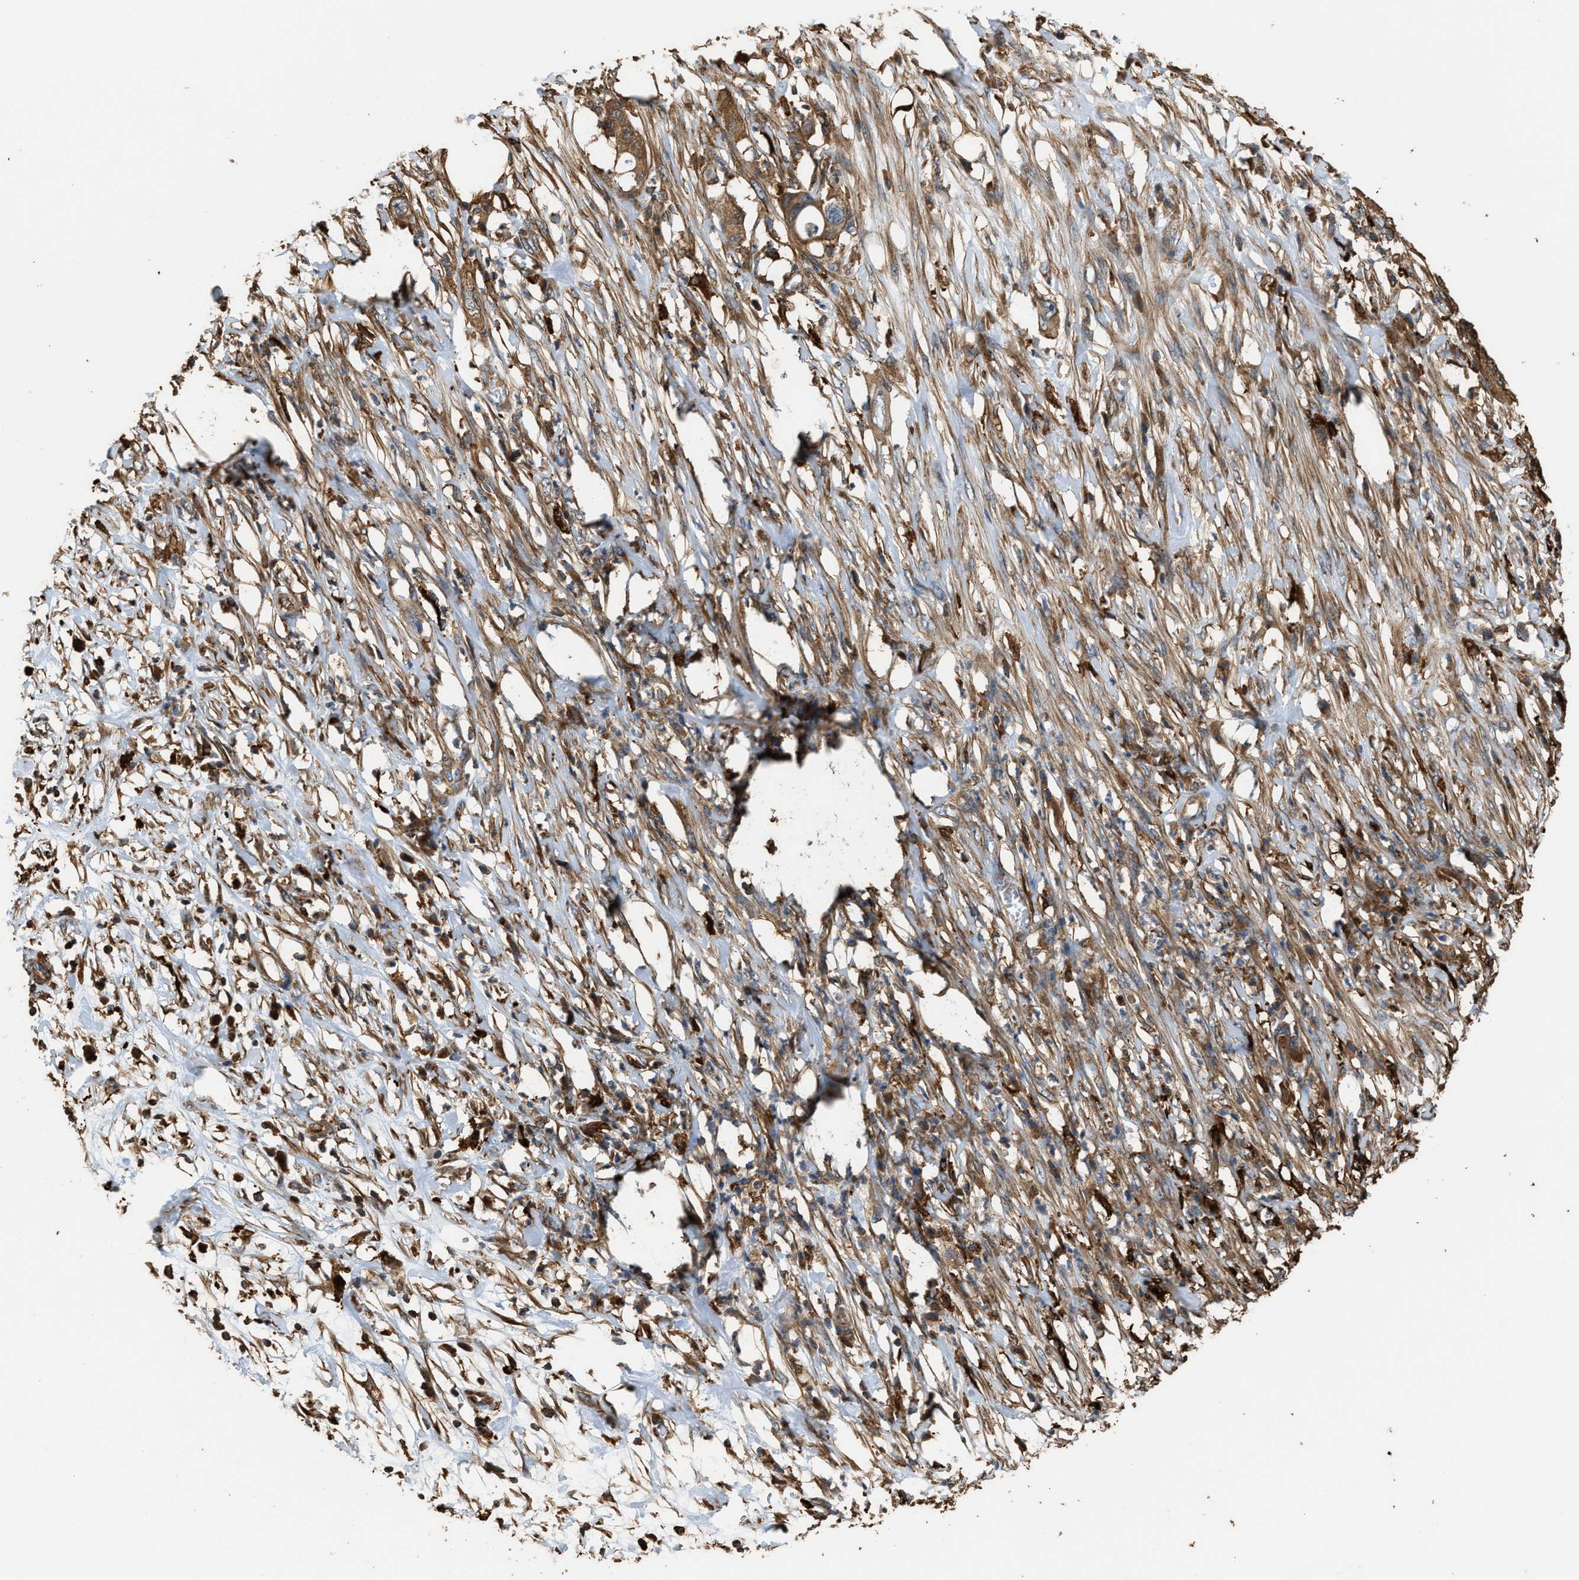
{"staining": {"intensity": "moderate", "quantity": ">75%", "location": "cytoplasmic/membranous"}, "tissue": "pancreatic cancer", "cell_type": "Tumor cells", "image_type": "cancer", "snomed": [{"axis": "morphology", "description": "Adenocarcinoma, NOS"}, {"axis": "topography", "description": "Pancreas"}], "caption": "Human pancreatic adenocarcinoma stained with a brown dye reveals moderate cytoplasmic/membranous positive positivity in approximately >75% of tumor cells.", "gene": "ATIC", "patient": {"sex": "female", "age": 78}}